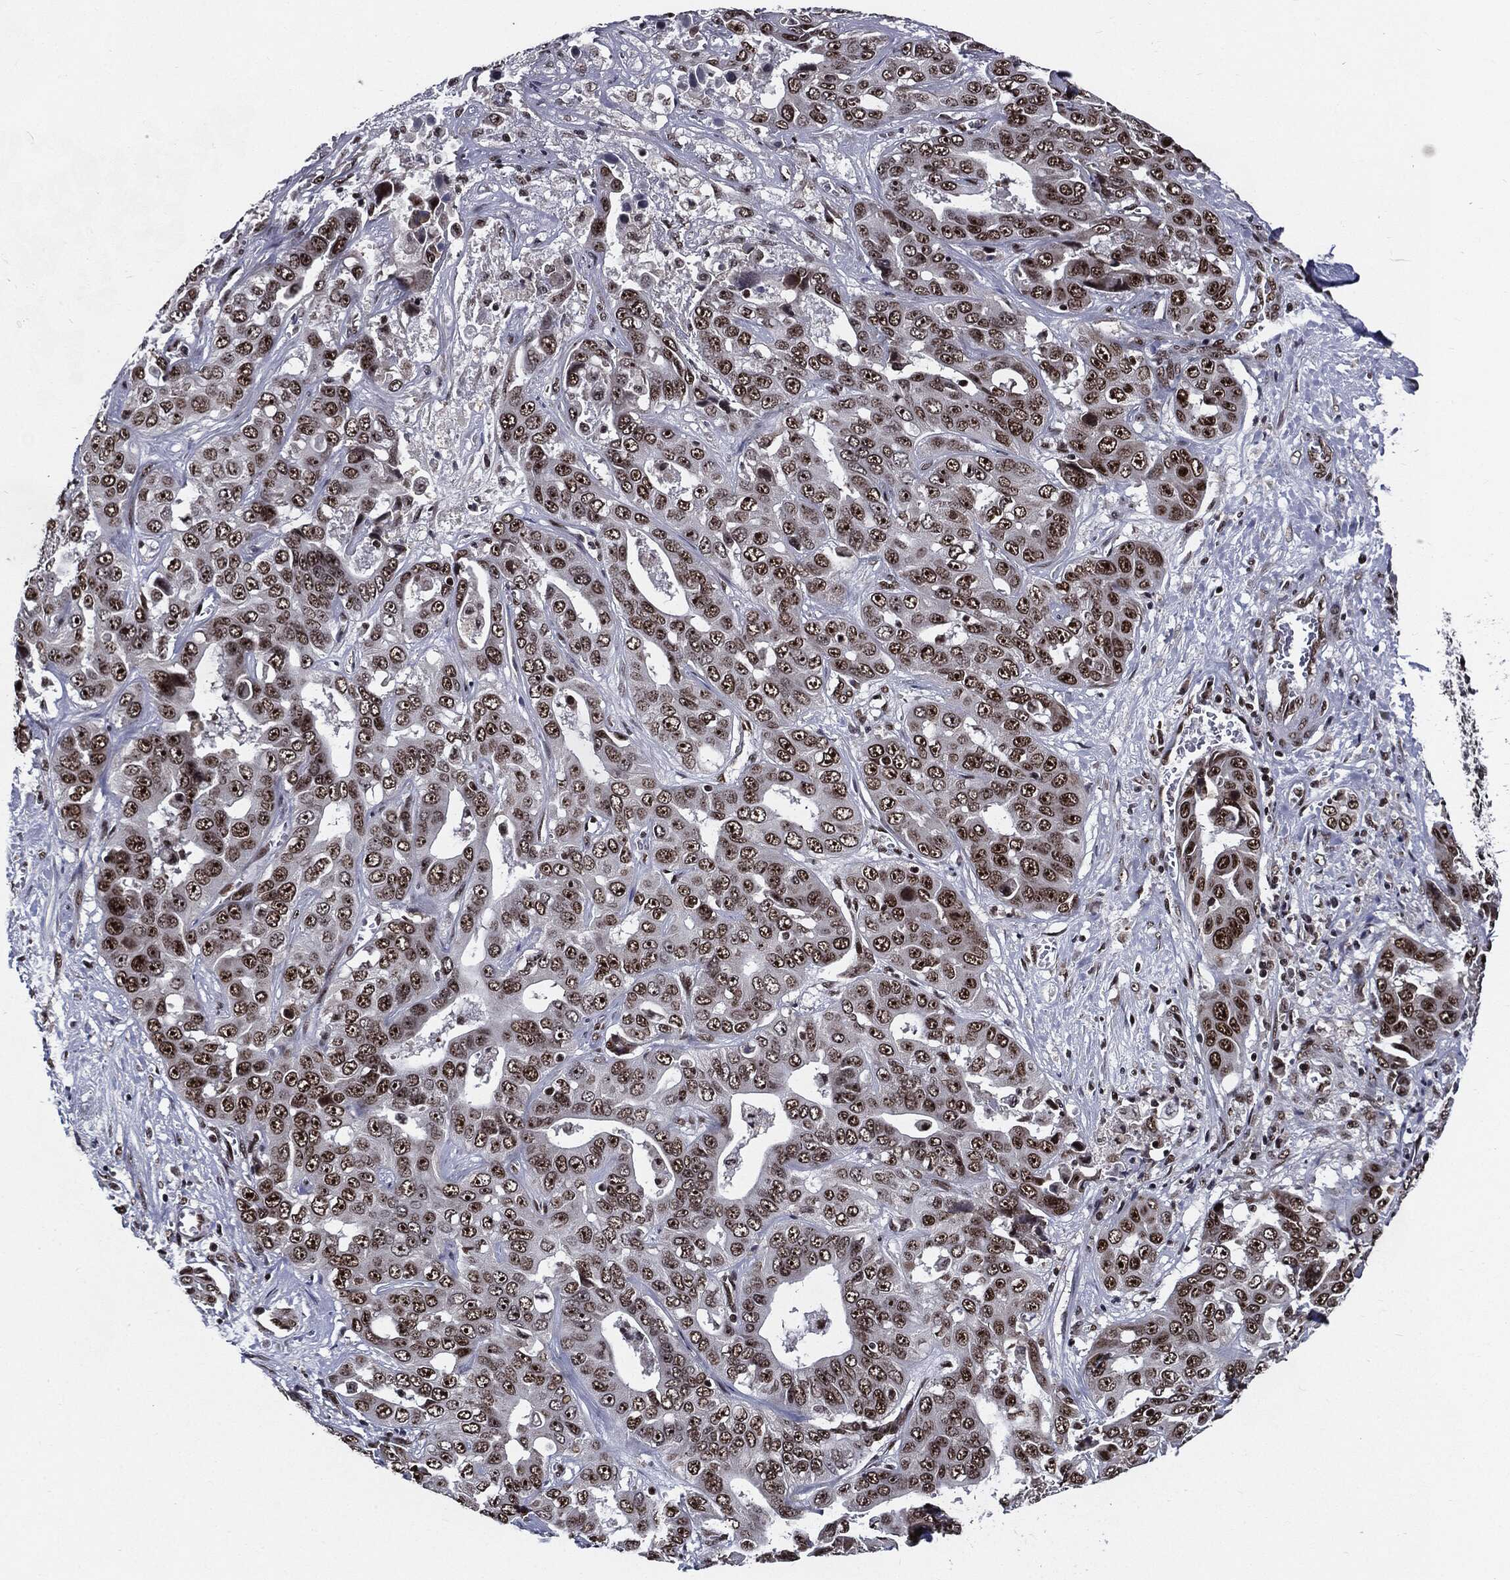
{"staining": {"intensity": "moderate", "quantity": ">75%", "location": "nuclear"}, "tissue": "liver cancer", "cell_type": "Tumor cells", "image_type": "cancer", "snomed": [{"axis": "morphology", "description": "Cholangiocarcinoma"}, {"axis": "topography", "description": "Liver"}], "caption": "IHC micrograph of liver cholangiocarcinoma stained for a protein (brown), which exhibits medium levels of moderate nuclear positivity in approximately >75% of tumor cells.", "gene": "ZFP91", "patient": {"sex": "female", "age": 52}}